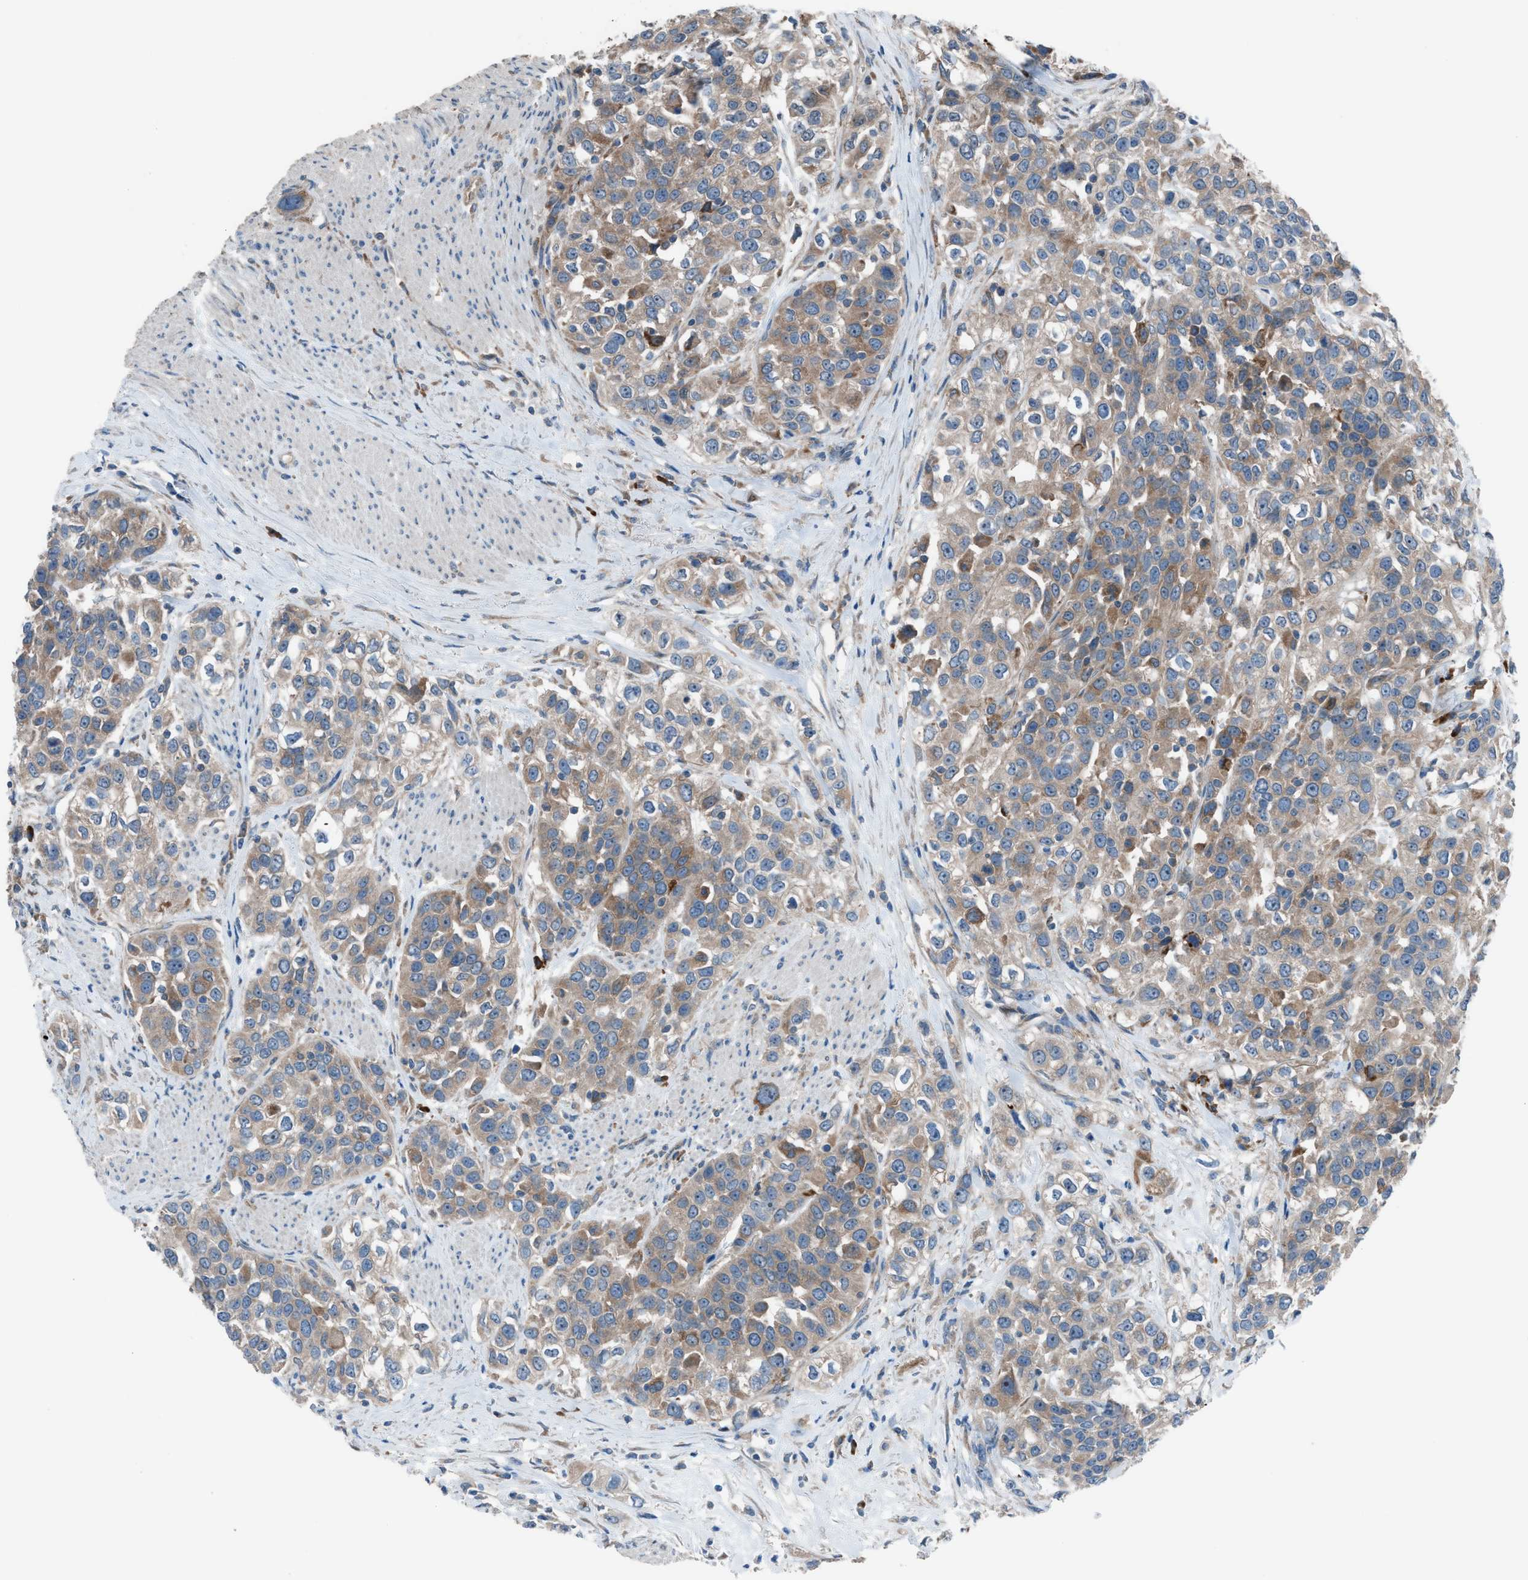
{"staining": {"intensity": "weak", "quantity": "25%-75%", "location": "cytoplasmic/membranous"}, "tissue": "urothelial cancer", "cell_type": "Tumor cells", "image_type": "cancer", "snomed": [{"axis": "morphology", "description": "Urothelial carcinoma, High grade"}, {"axis": "topography", "description": "Urinary bladder"}], "caption": "Weak cytoplasmic/membranous expression is identified in about 25%-75% of tumor cells in urothelial carcinoma (high-grade).", "gene": "HEG1", "patient": {"sex": "female", "age": 80}}